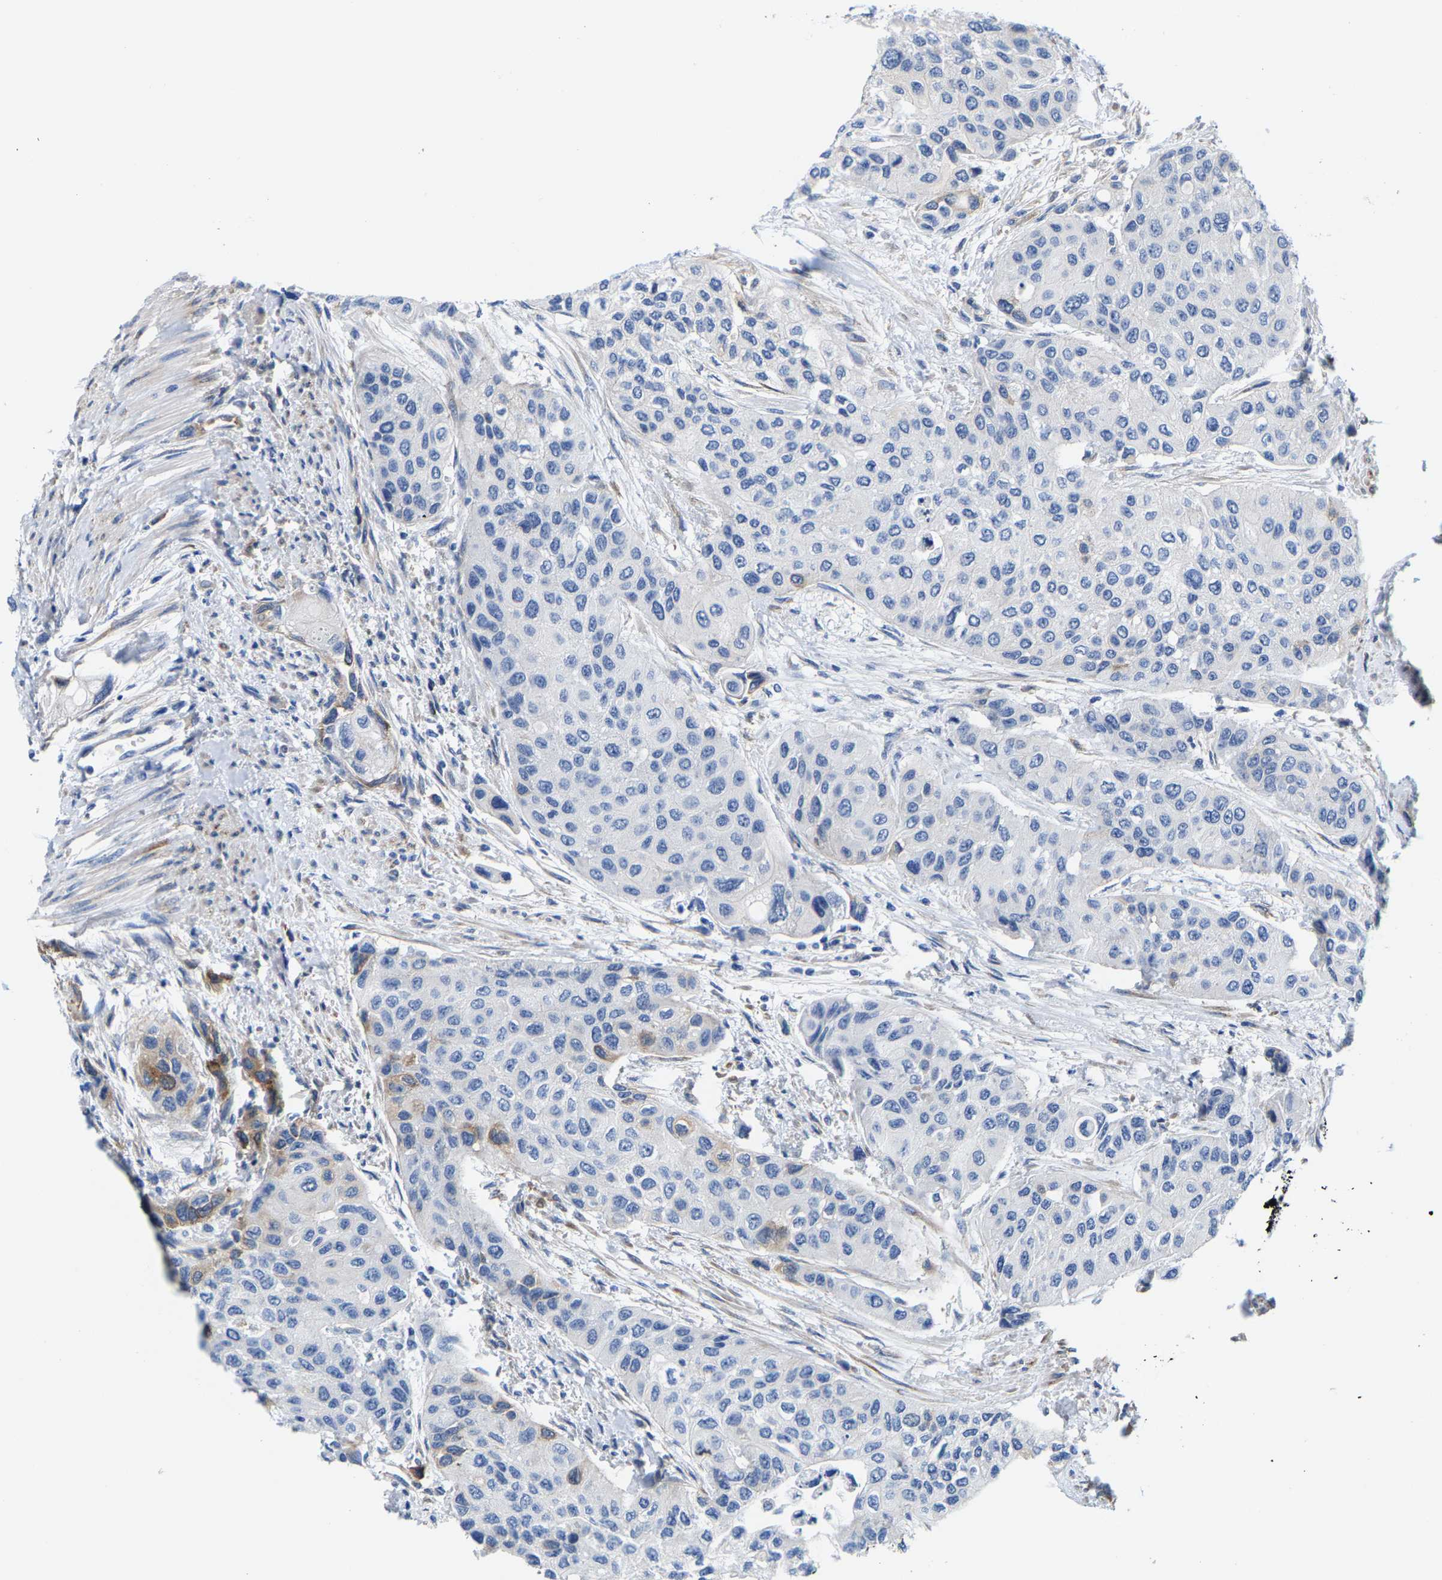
{"staining": {"intensity": "negative", "quantity": "none", "location": "none"}, "tissue": "urothelial cancer", "cell_type": "Tumor cells", "image_type": "cancer", "snomed": [{"axis": "morphology", "description": "Urothelial carcinoma, High grade"}, {"axis": "topography", "description": "Urinary bladder"}], "caption": "Protein analysis of high-grade urothelial carcinoma reveals no significant expression in tumor cells. (DAB (3,3'-diaminobenzidine) IHC with hematoxylin counter stain).", "gene": "DSCAM", "patient": {"sex": "female", "age": 56}}